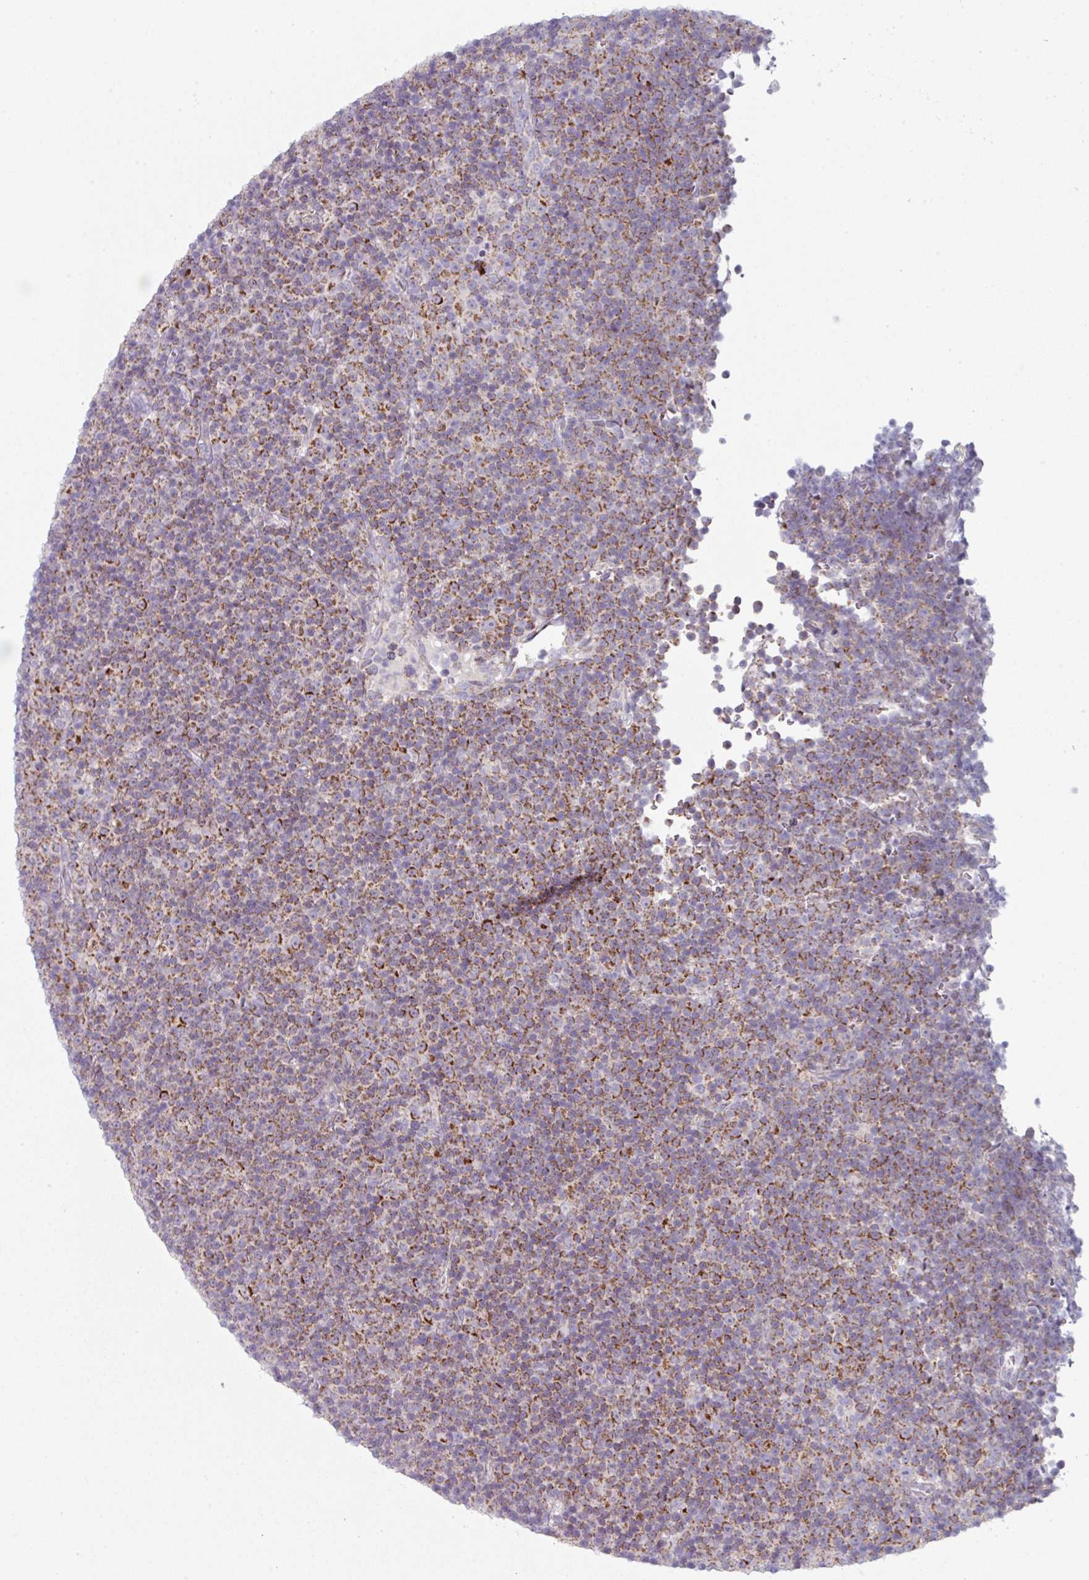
{"staining": {"intensity": "strong", "quantity": ">75%", "location": "cytoplasmic/membranous"}, "tissue": "lymphoma", "cell_type": "Tumor cells", "image_type": "cancer", "snomed": [{"axis": "morphology", "description": "Malignant lymphoma, non-Hodgkin's type, Low grade"}, {"axis": "topography", "description": "Lymph node"}], "caption": "Tumor cells reveal high levels of strong cytoplasmic/membranous expression in about >75% of cells in malignant lymphoma, non-Hodgkin's type (low-grade).", "gene": "ZNF615", "patient": {"sex": "female", "age": 67}}